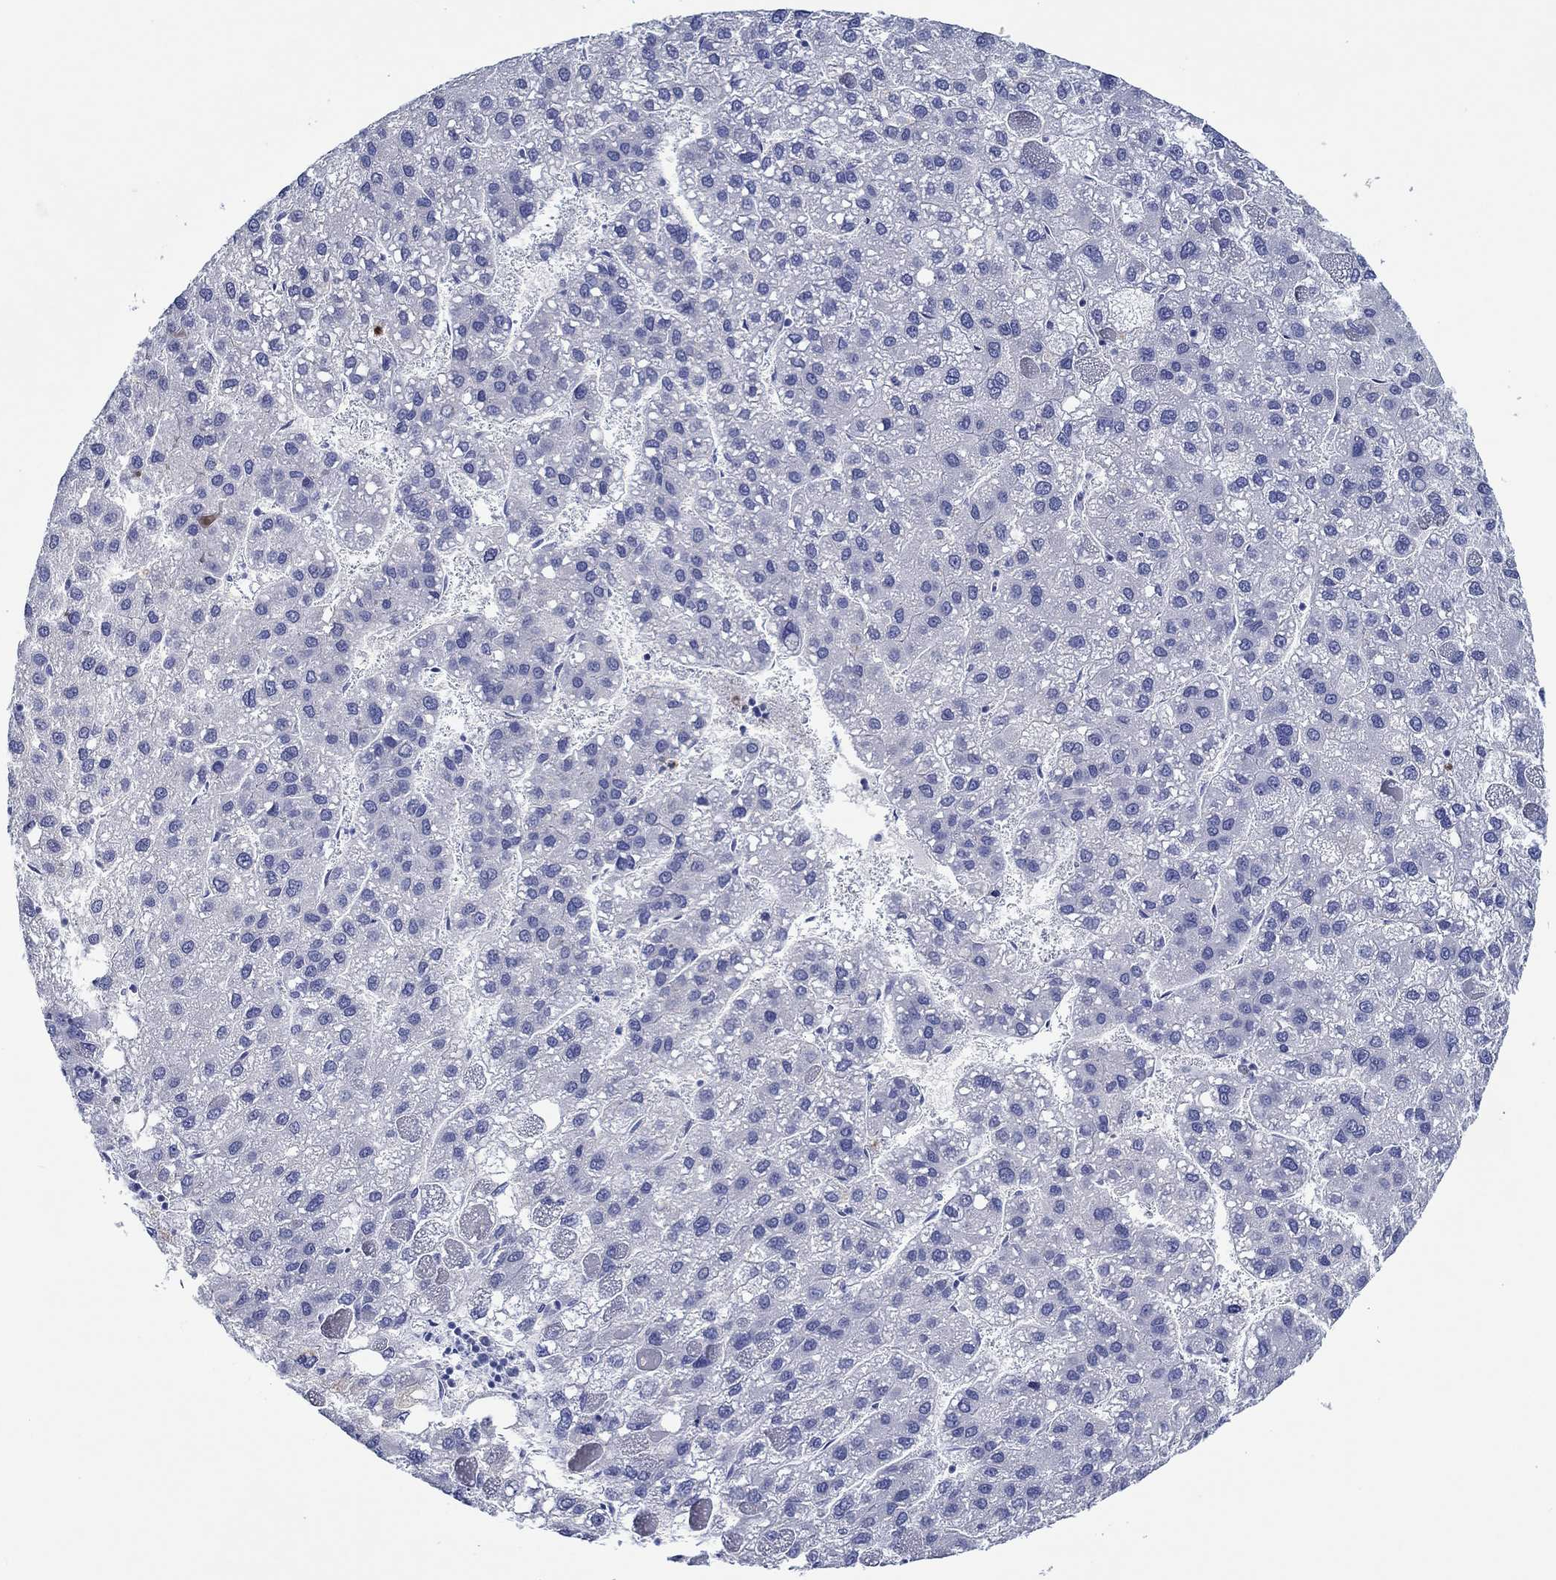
{"staining": {"intensity": "negative", "quantity": "none", "location": "none"}, "tissue": "liver cancer", "cell_type": "Tumor cells", "image_type": "cancer", "snomed": [{"axis": "morphology", "description": "Carcinoma, Hepatocellular, NOS"}, {"axis": "topography", "description": "Liver"}], "caption": "An immunohistochemistry (IHC) image of liver cancer (hepatocellular carcinoma) is shown. There is no staining in tumor cells of liver cancer (hepatocellular carcinoma).", "gene": "EPX", "patient": {"sex": "female", "age": 82}}